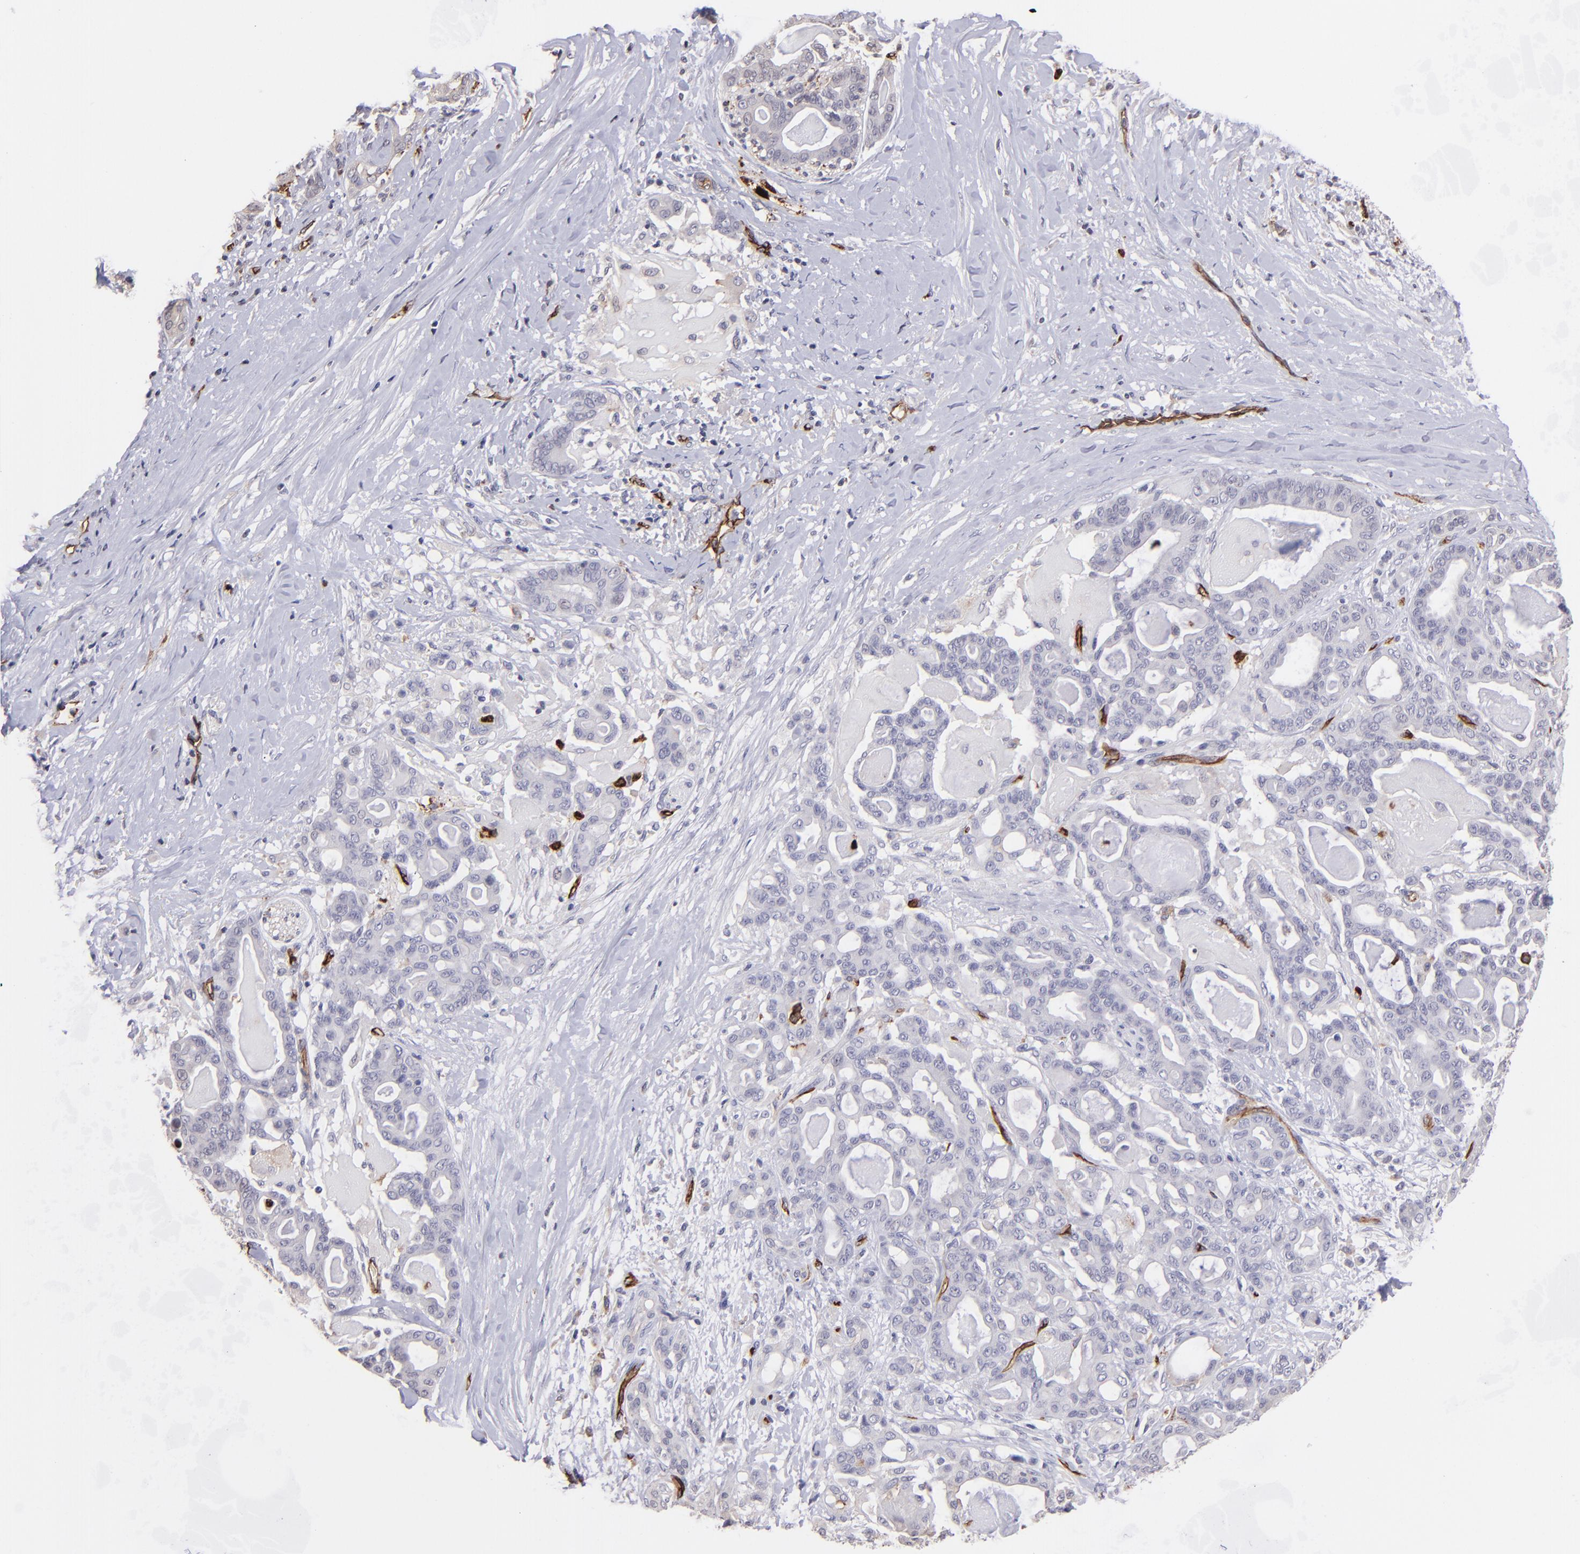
{"staining": {"intensity": "negative", "quantity": "none", "location": "none"}, "tissue": "pancreatic cancer", "cell_type": "Tumor cells", "image_type": "cancer", "snomed": [{"axis": "morphology", "description": "Adenocarcinoma, NOS"}, {"axis": "topography", "description": "Pancreas"}], "caption": "Immunohistochemical staining of human pancreatic adenocarcinoma demonstrates no significant expression in tumor cells.", "gene": "DYSF", "patient": {"sex": "male", "age": 63}}